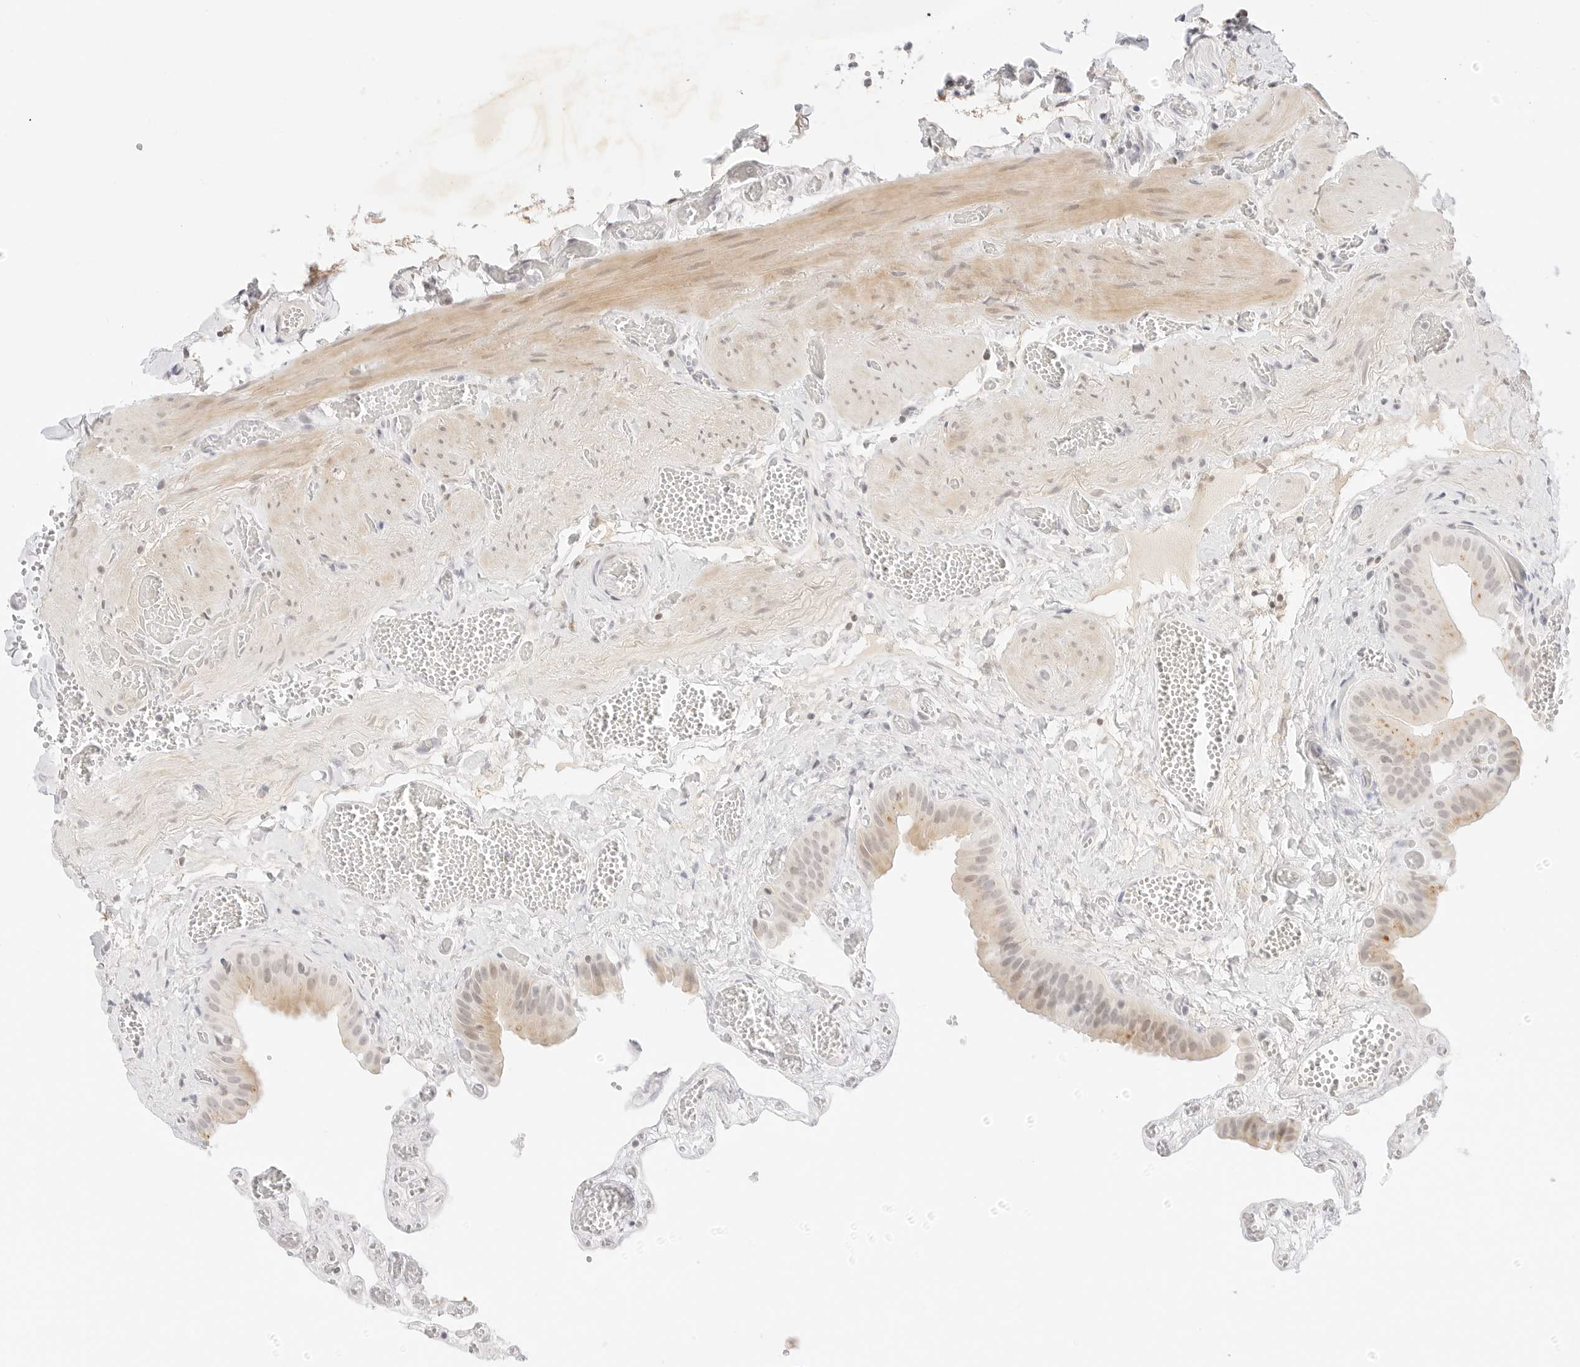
{"staining": {"intensity": "weak", "quantity": "25%-75%", "location": "cytoplasmic/membranous,nuclear"}, "tissue": "gallbladder", "cell_type": "Glandular cells", "image_type": "normal", "snomed": [{"axis": "morphology", "description": "Normal tissue, NOS"}, {"axis": "topography", "description": "Gallbladder"}], "caption": "A histopathology image of gallbladder stained for a protein exhibits weak cytoplasmic/membranous,nuclear brown staining in glandular cells.", "gene": "XKR4", "patient": {"sex": "female", "age": 64}}